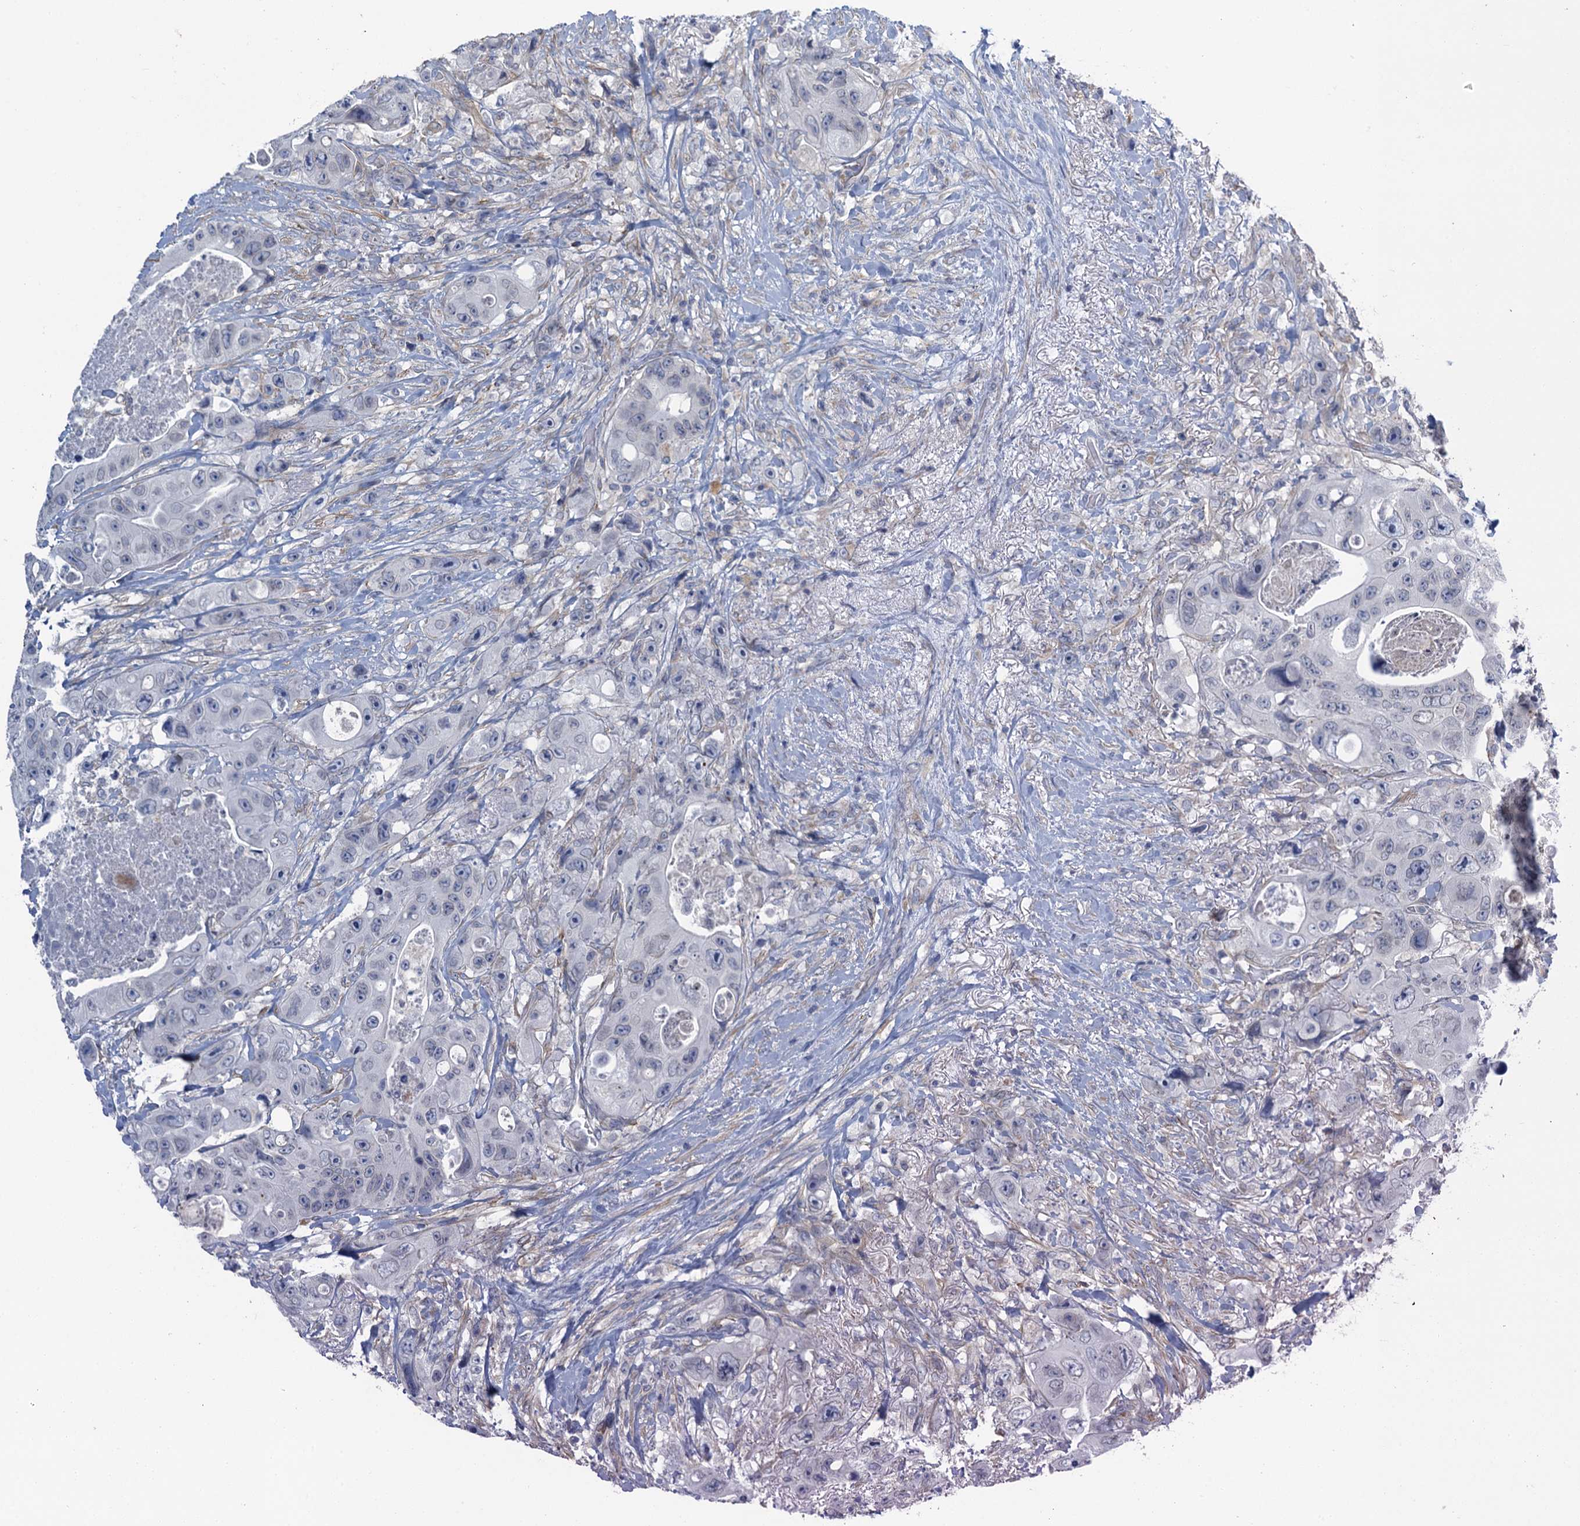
{"staining": {"intensity": "negative", "quantity": "none", "location": "none"}, "tissue": "colorectal cancer", "cell_type": "Tumor cells", "image_type": "cancer", "snomed": [{"axis": "morphology", "description": "Adenocarcinoma, NOS"}, {"axis": "topography", "description": "Colon"}], "caption": "Immunohistochemistry (IHC) of colorectal cancer reveals no positivity in tumor cells.", "gene": "POGLUT3", "patient": {"sex": "female", "age": 46}}